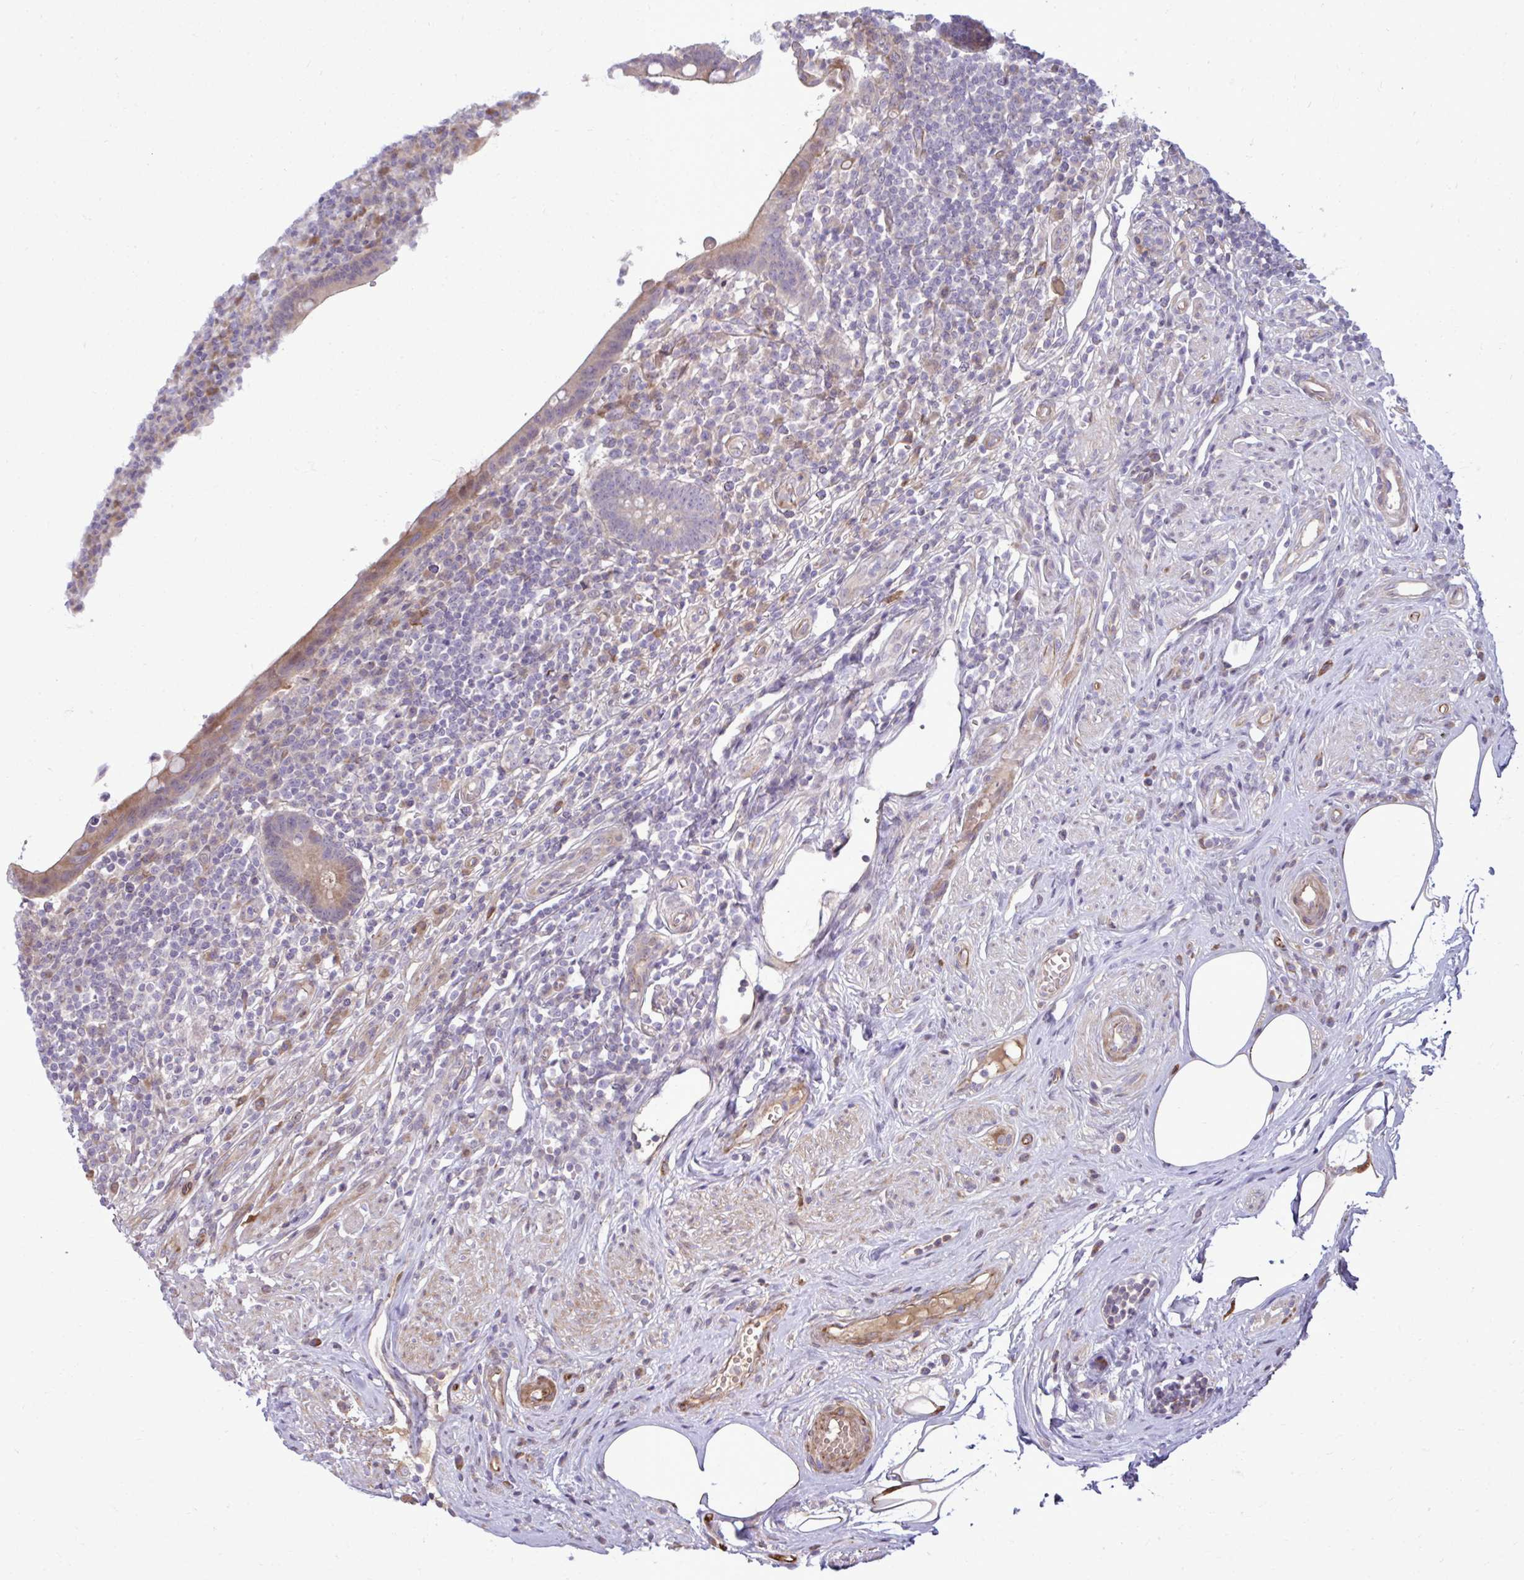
{"staining": {"intensity": "strong", "quantity": "25%-75%", "location": "cytoplasmic/membranous"}, "tissue": "appendix", "cell_type": "Glandular cells", "image_type": "normal", "snomed": [{"axis": "morphology", "description": "Normal tissue, NOS"}, {"axis": "topography", "description": "Appendix"}], "caption": "A histopathology image of appendix stained for a protein shows strong cytoplasmic/membranous brown staining in glandular cells.", "gene": "ZSCAN9", "patient": {"sex": "female", "age": 56}}